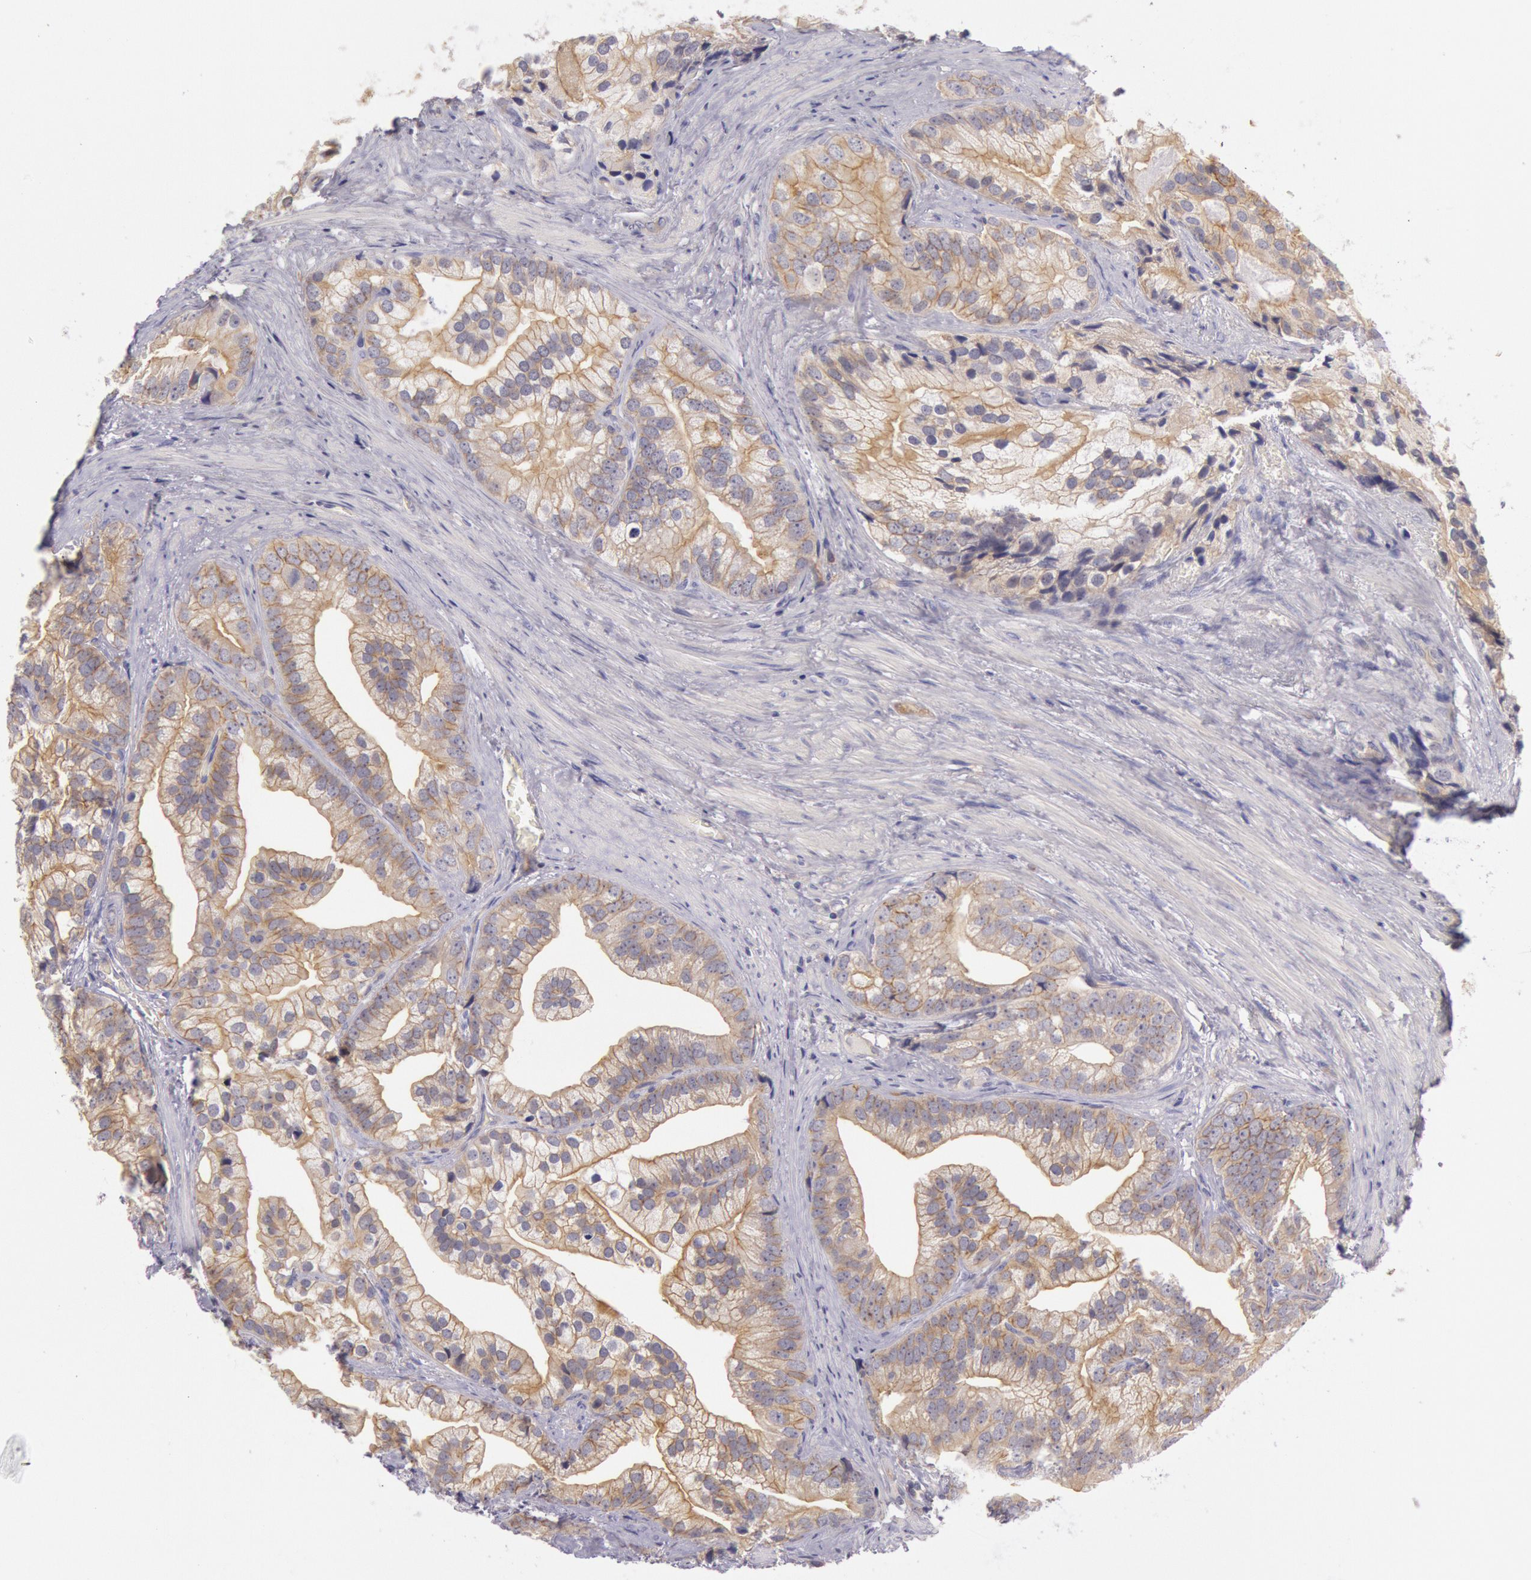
{"staining": {"intensity": "moderate", "quantity": ">75%", "location": "cytoplasmic/membranous"}, "tissue": "prostate cancer", "cell_type": "Tumor cells", "image_type": "cancer", "snomed": [{"axis": "morphology", "description": "Adenocarcinoma, Low grade"}, {"axis": "topography", "description": "Prostate"}], "caption": "Brown immunohistochemical staining in prostate cancer (low-grade adenocarcinoma) reveals moderate cytoplasmic/membranous expression in about >75% of tumor cells.", "gene": "MYO5A", "patient": {"sex": "male", "age": 71}}